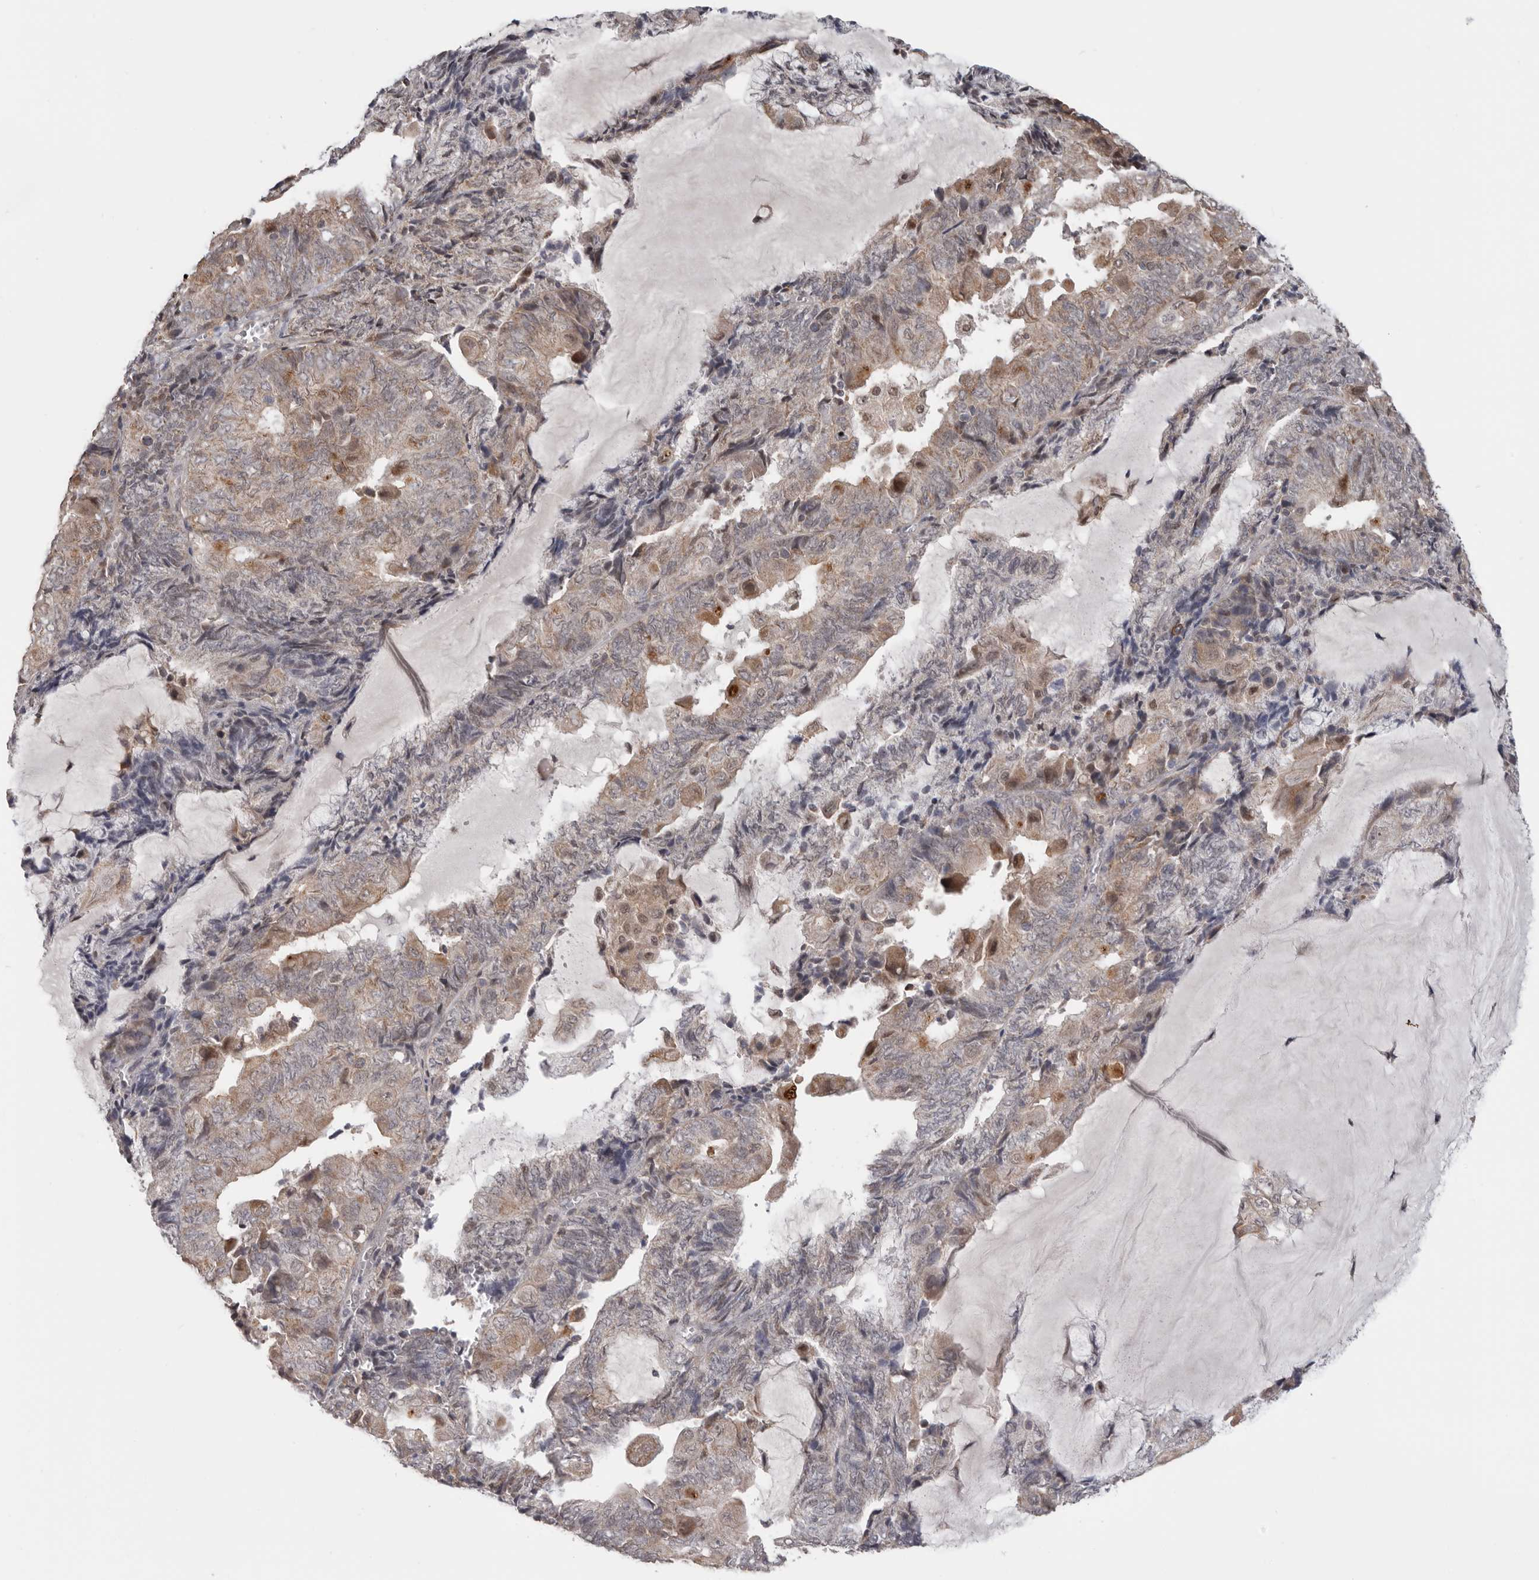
{"staining": {"intensity": "weak", "quantity": ">75%", "location": "cytoplasmic/membranous"}, "tissue": "endometrial cancer", "cell_type": "Tumor cells", "image_type": "cancer", "snomed": [{"axis": "morphology", "description": "Adenocarcinoma, NOS"}, {"axis": "topography", "description": "Endometrium"}], "caption": "Immunohistochemistry (DAB (3,3'-diaminobenzidine)) staining of endometrial cancer displays weak cytoplasmic/membranous protein positivity in approximately >75% of tumor cells.", "gene": "MOGAT2", "patient": {"sex": "female", "age": 81}}